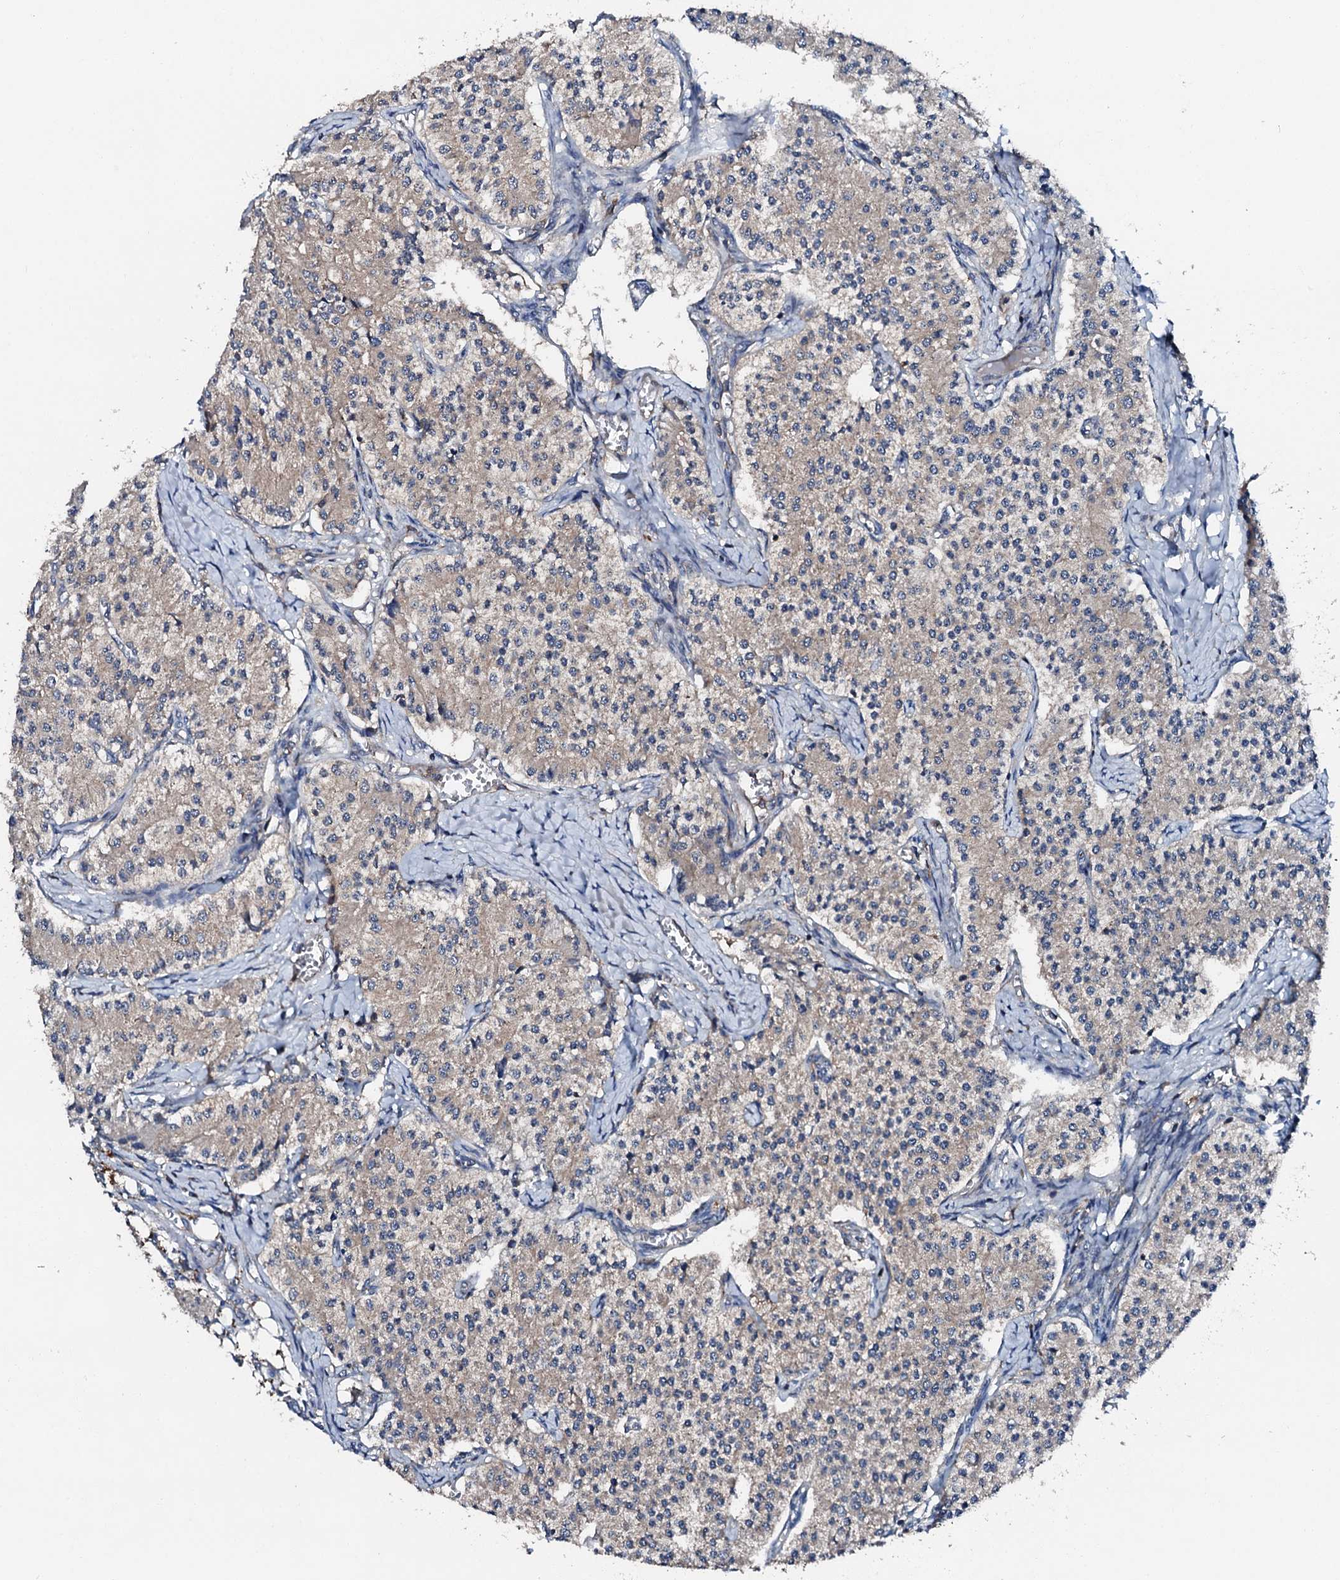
{"staining": {"intensity": "negative", "quantity": "none", "location": "none"}, "tissue": "carcinoid", "cell_type": "Tumor cells", "image_type": "cancer", "snomed": [{"axis": "morphology", "description": "Carcinoid, malignant, NOS"}, {"axis": "topography", "description": "Colon"}], "caption": "There is no significant positivity in tumor cells of malignant carcinoid.", "gene": "FGD4", "patient": {"sex": "female", "age": 52}}